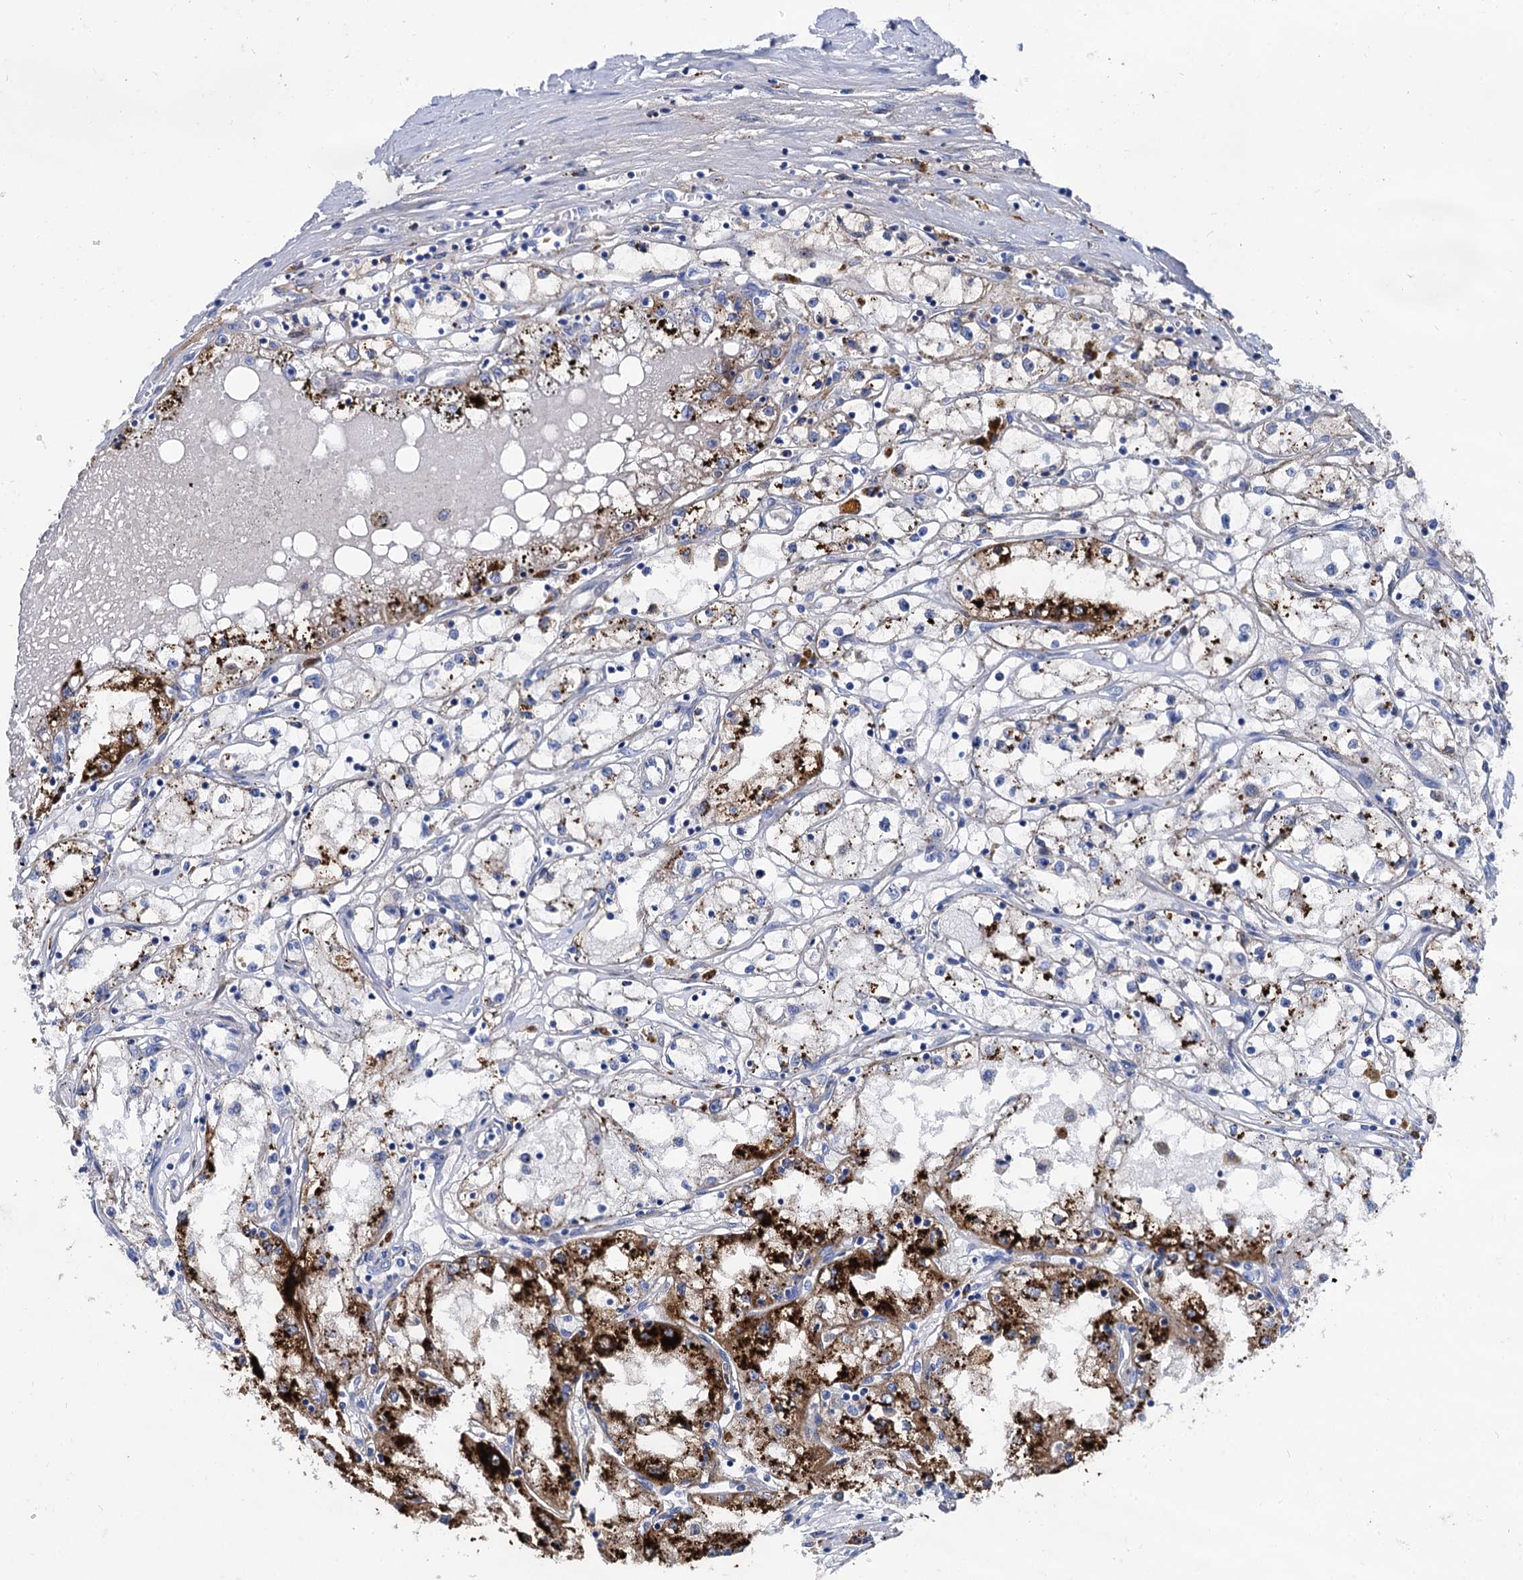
{"staining": {"intensity": "strong", "quantity": "<25%", "location": "cytoplasmic/membranous"}, "tissue": "renal cancer", "cell_type": "Tumor cells", "image_type": "cancer", "snomed": [{"axis": "morphology", "description": "Adenocarcinoma, NOS"}, {"axis": "topography", "description": "Kidney"}], "caption": "Protein staining demonstrates strong cytoplasmic/membranous staining in approximately <25% of tumor cells in renal cancer.", "gene": "APOD", "patient": {"sex": "male", "age": 56}}